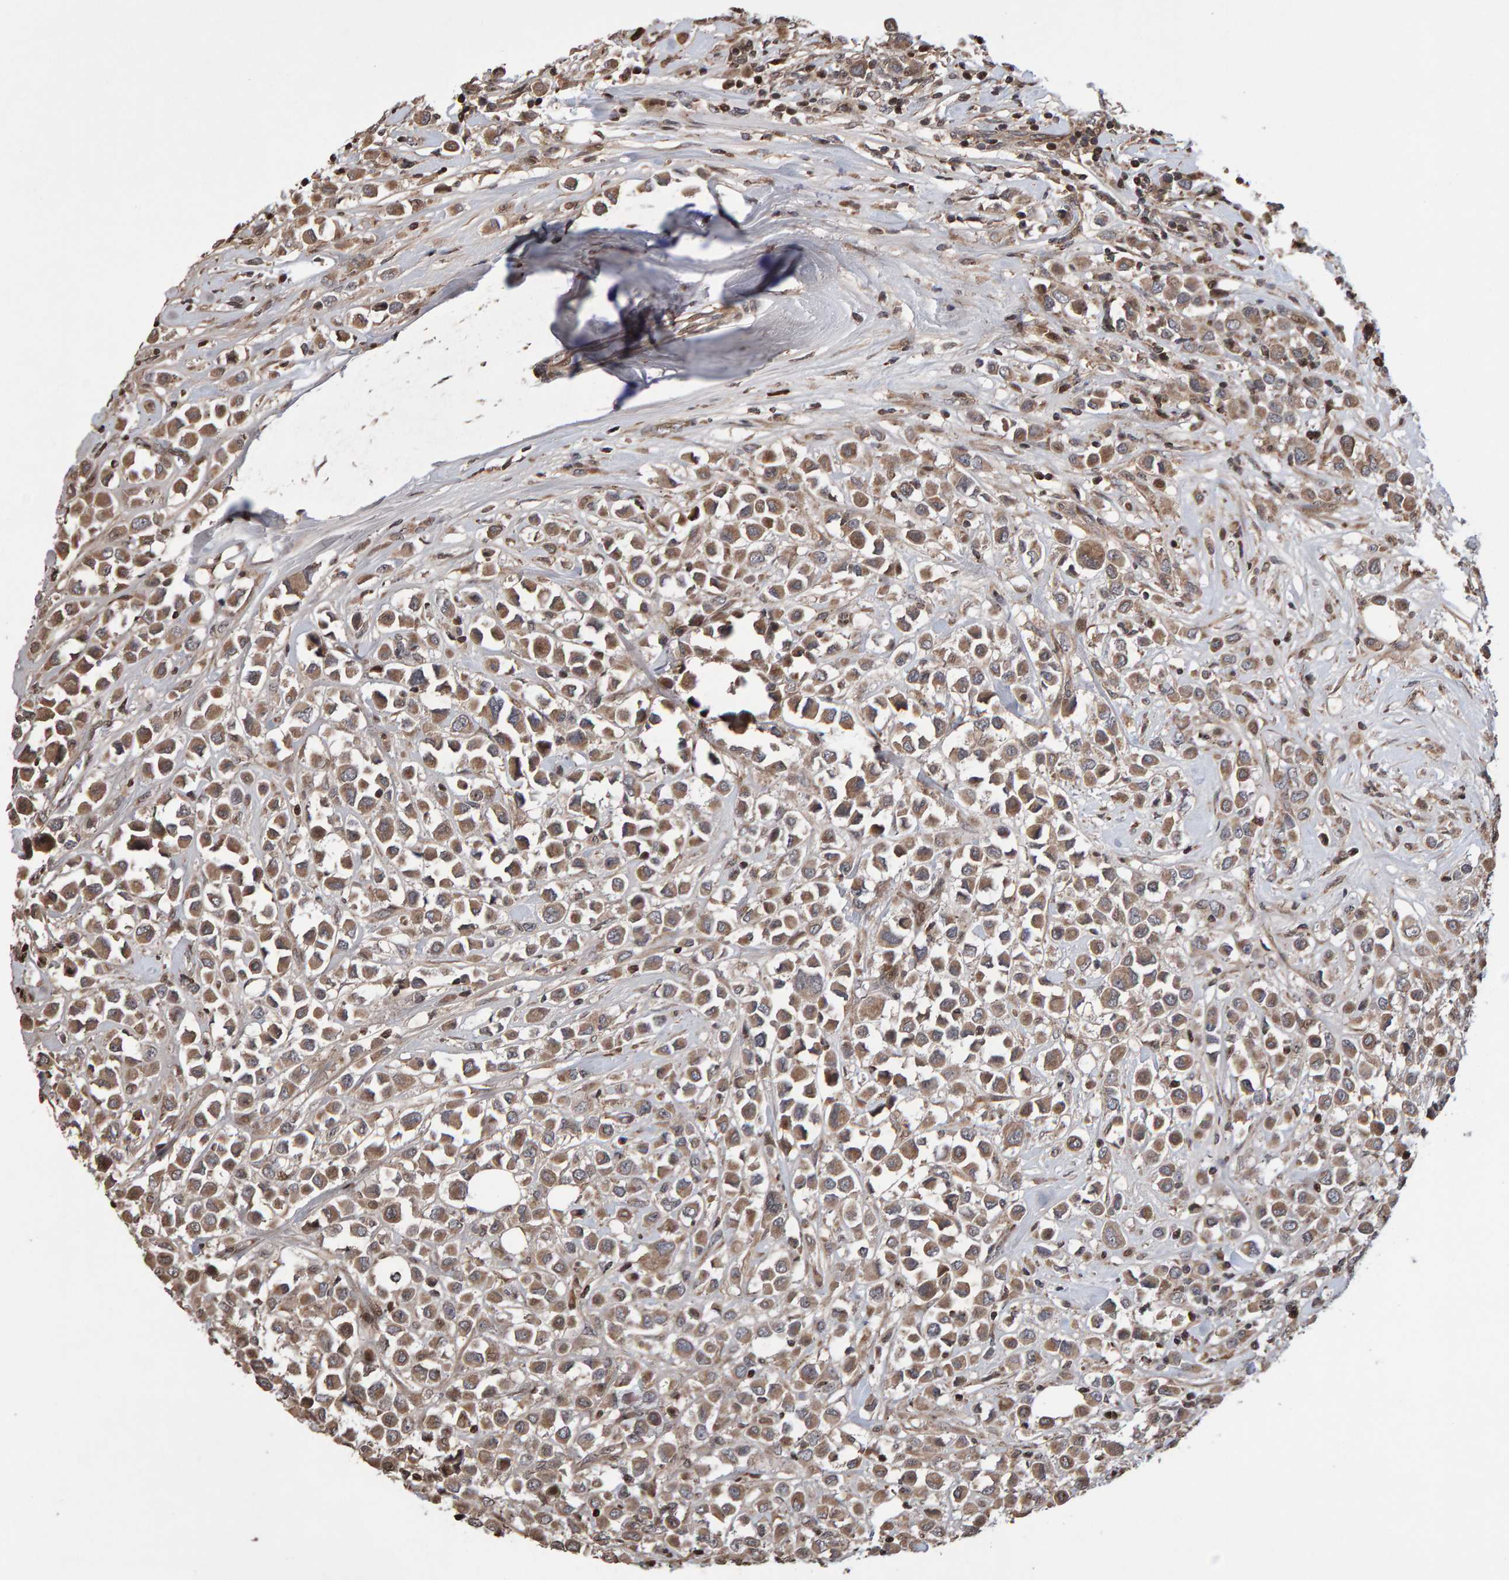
{"staining": {"intensity": "moderate", "quantity": ">75%", "location": "cytoplasmic/membranous"}, "tissue": "breast cancer", "cell_type": "Tumor cells", "image_type": "cancer", "snomed": [{"axis": "morphology", "description": "Duct carcinoma"}, {"axis": "topography", "description": "Breast"}], "caption": "Breast cancer (invasive ductal carcinoma) stained with a brown dye reveals moderate cytoplasmic/membranous positive staining in about >75% of tumor cells.", "gene": "PECR", "patient": {"sex": "female", "age": 61}}